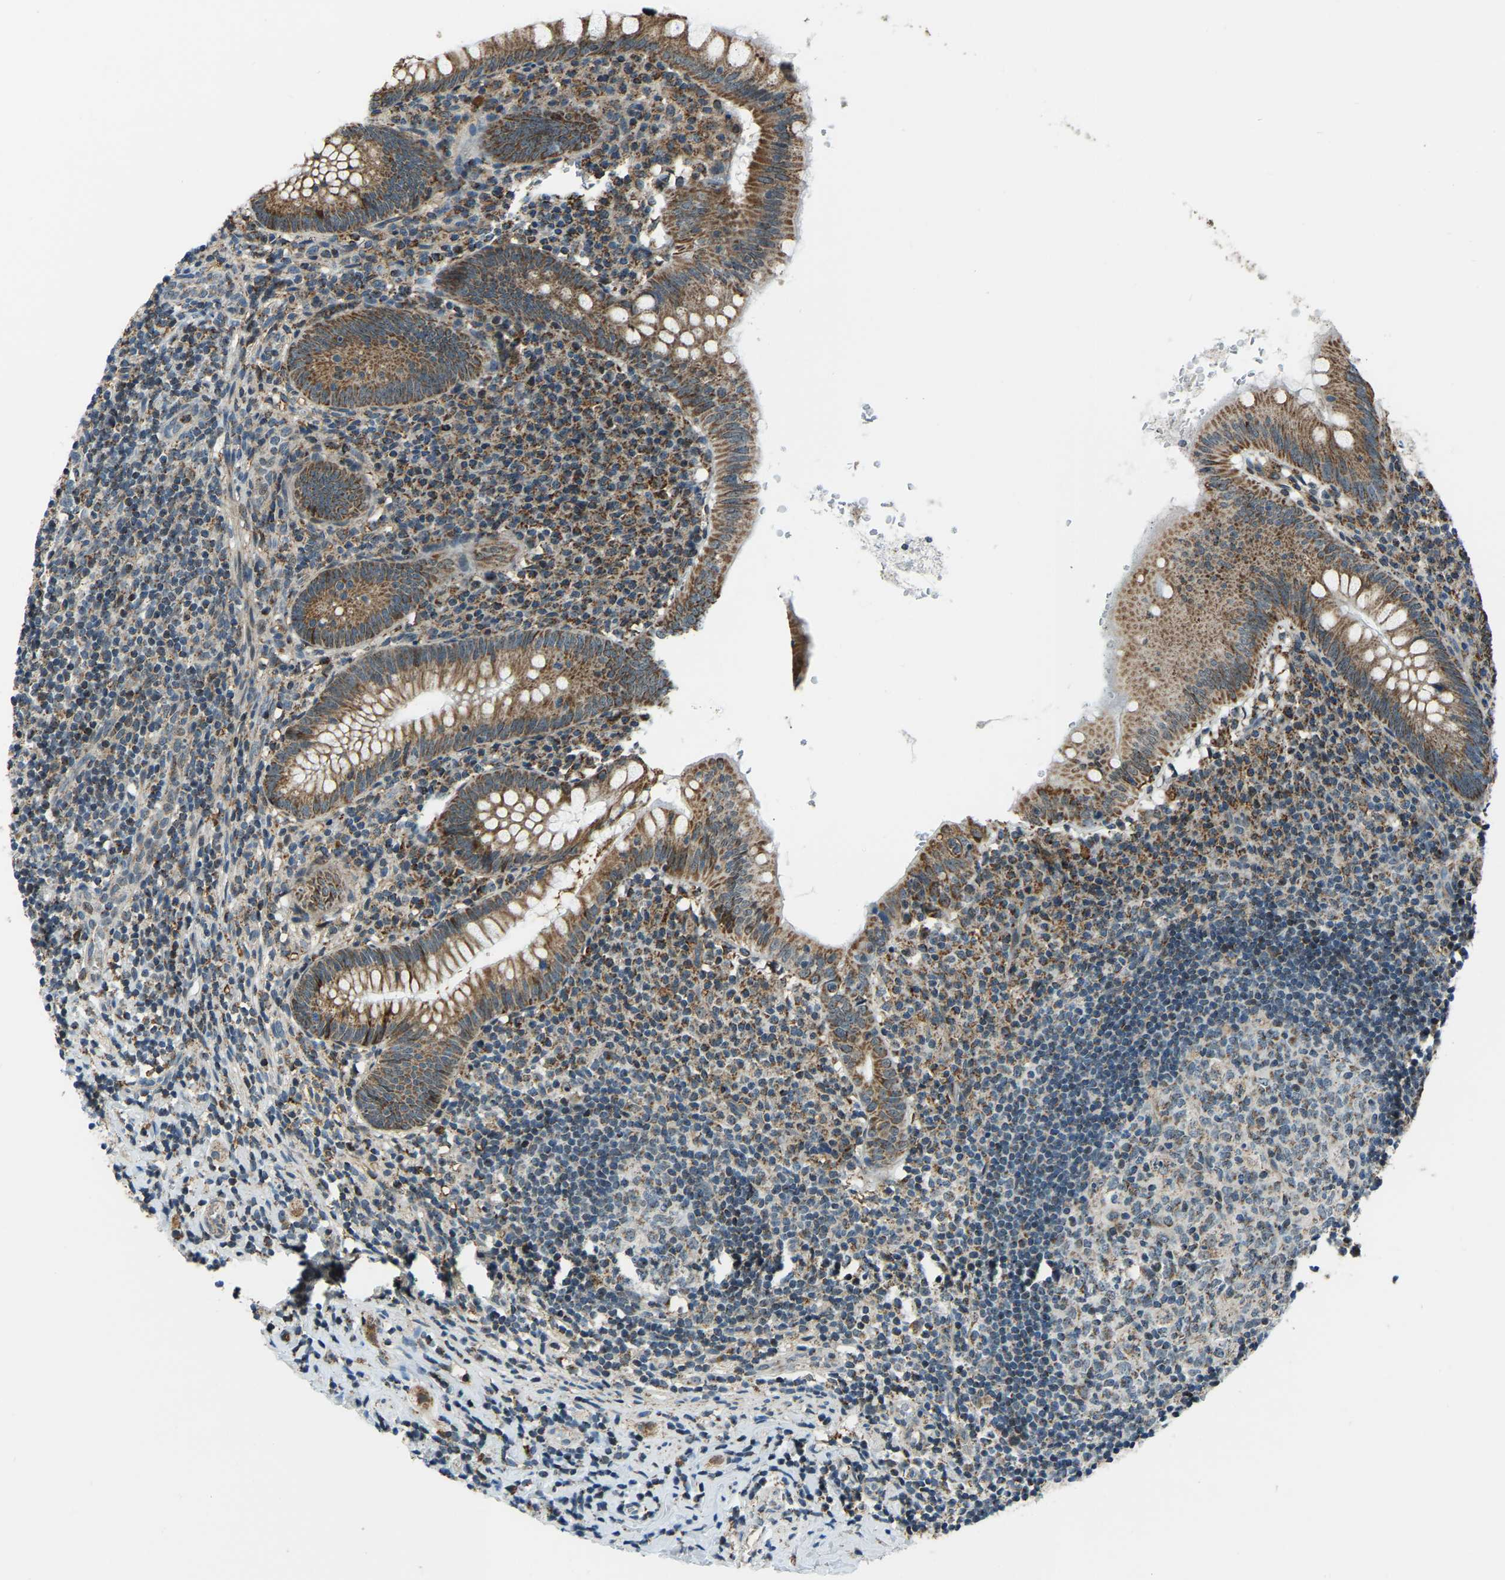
{"staining": {"intensity": "moderate", "quantity": ">75%", "location": "cytoplasmic/membranous"}, "tissue": "appendix", "cell_type": "Glandular cells", "image_type": "normal", "snomed": [{"axis": "morphology", "description": "Normal tissue, NOS"}, {"axis": "topography", "description": "Appendix"}], "caption": "A medium amount of moderate cytoplasmic/membranous staining is appreciated in approximately >75% of glandular cells in benign appendix.", "gene": "RBM33", "patient": {"sex": "male", "age": 8}}